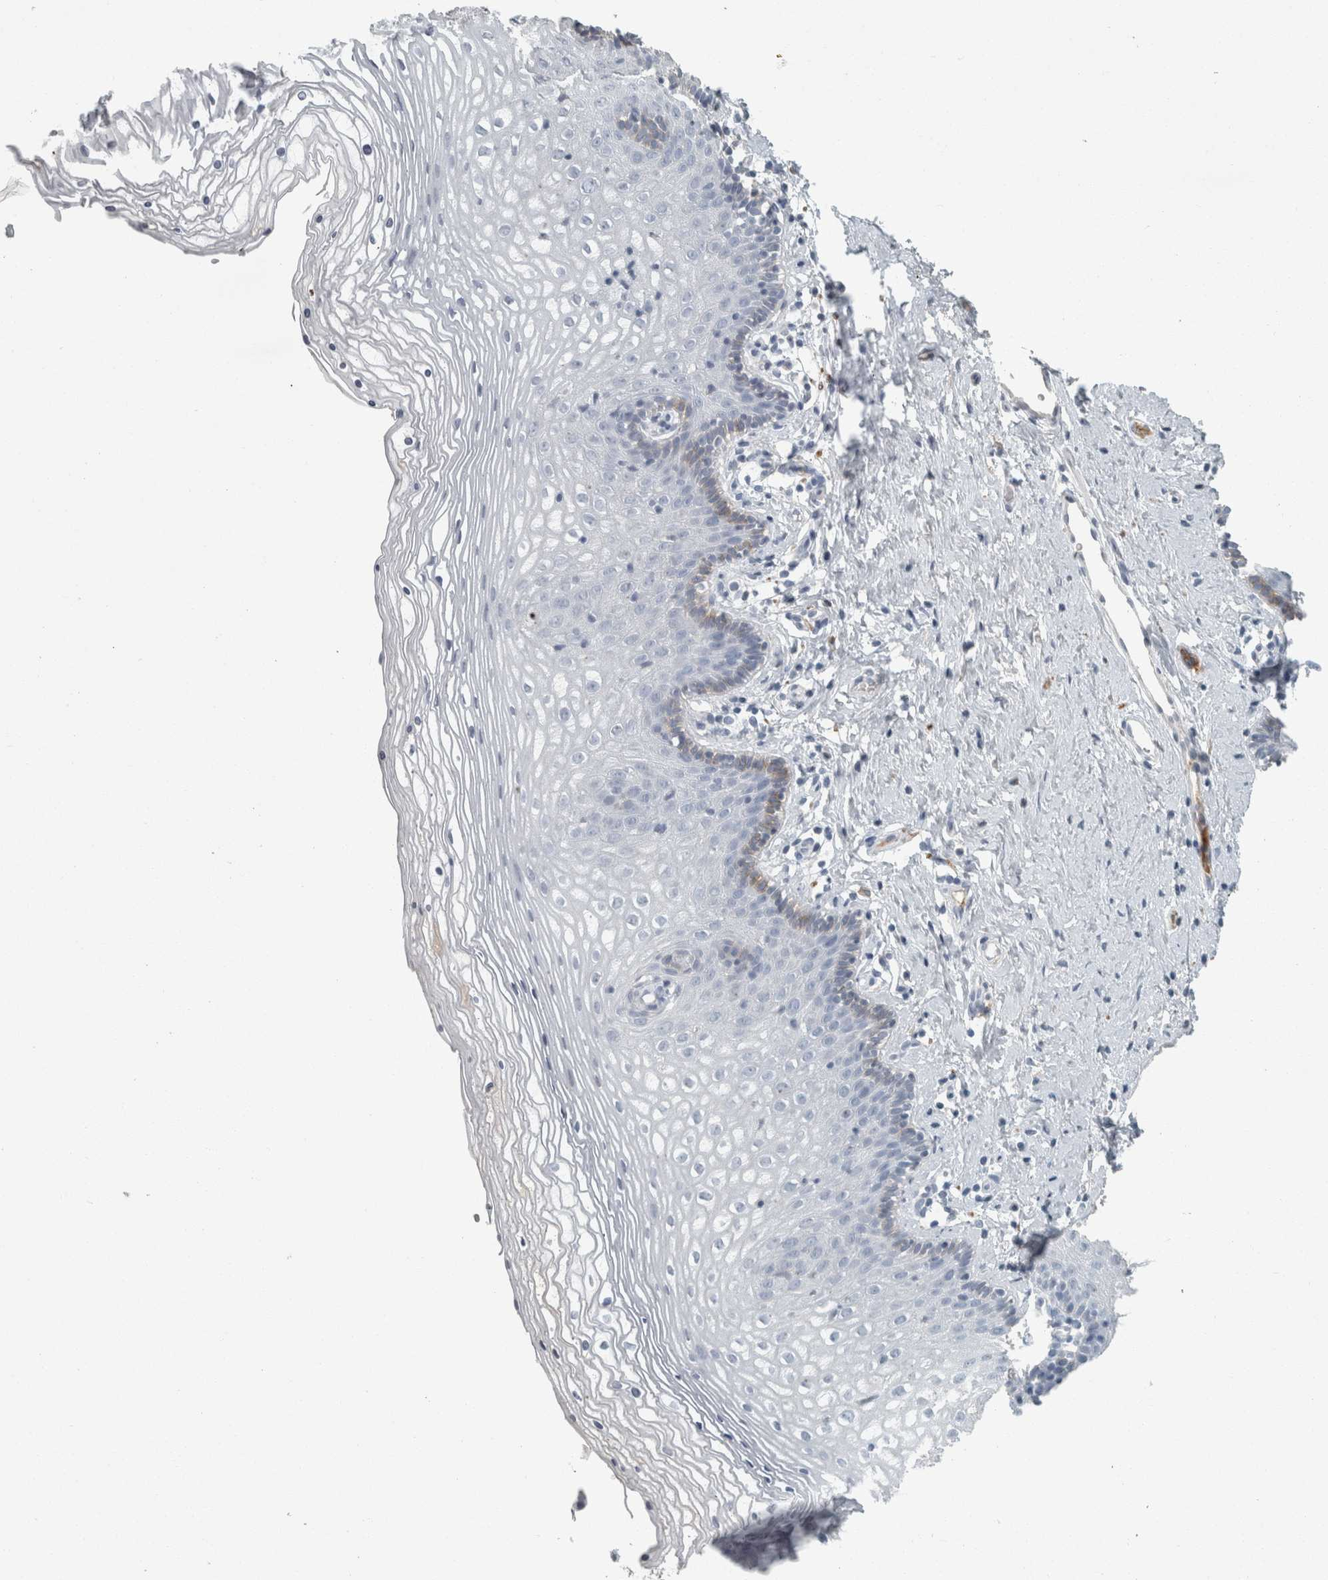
{"staining": {"intensity": "moderate", "quantity": "<25%", "location": "cytoplasmic/membranous"}, "tissue": "vagina", "cell_type": "Squamous epithelial cells", "image_type": "normal", "snomed": [{"axis": "morphology", "description": "Normal tissue, NOS"}, {"axis": "topography", "description": "Vagina"}], "caption": "A micrograph of human vagina stained for a protein reveals moderate cytoplasmic/membranous brown staining in squamous epithelial cells. (brown staining indicates protein expression, while blue staining denotes nuclei).", "gene": "CHL1", "patient": {"sex": "female", "age": 32}}